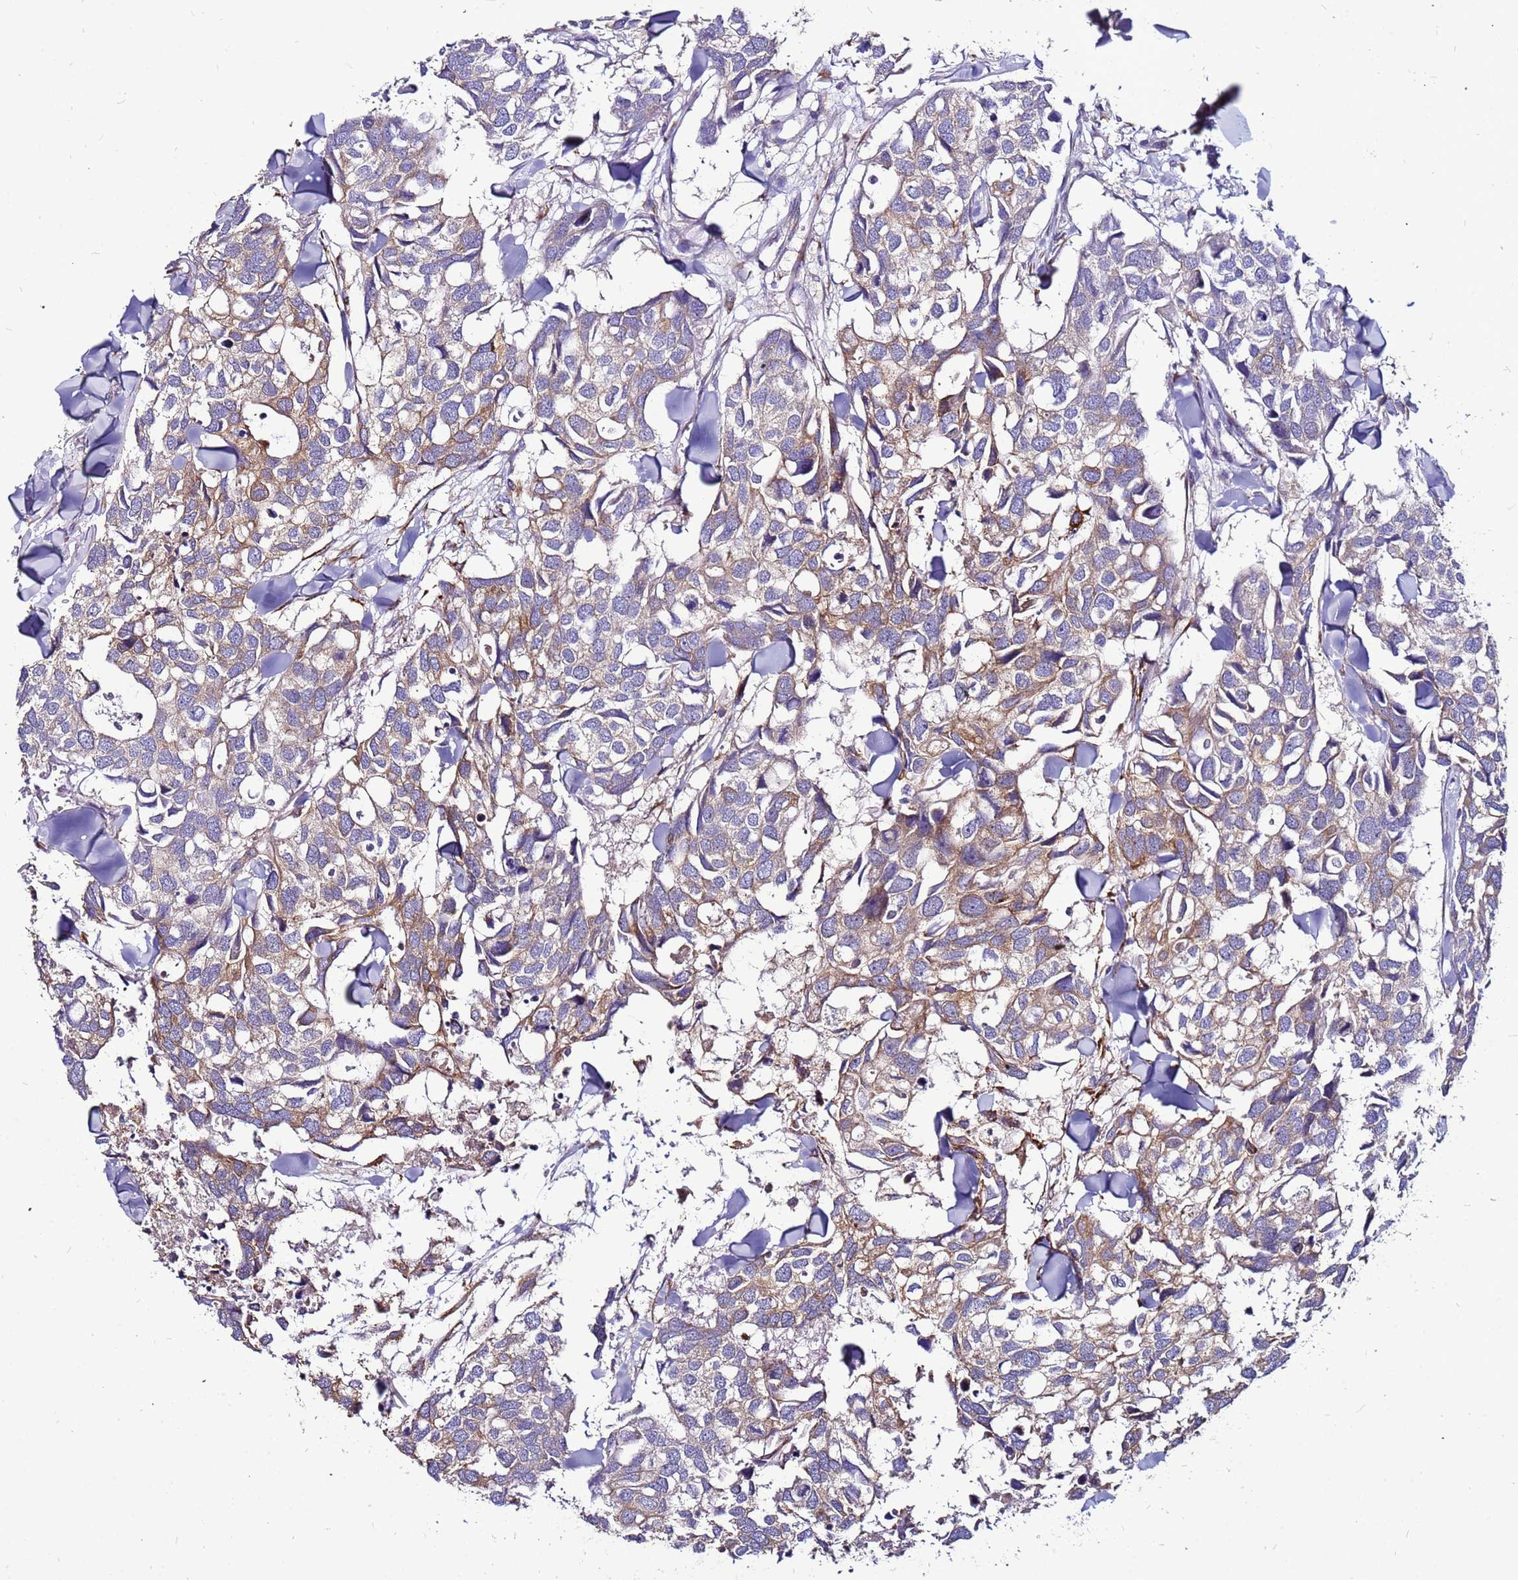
{"staining": {"intensity": "moderate", "quantity": "25%-75%", "location": "cytoplasmic/membranous"}, "tissue": "breast cancer", "cell_type": "Tumor cells", "image_type": "cancer", "snomed": [{"axis": "morphology", "description": "Duct carcinoma"}, {"axis": "topography", "description": "Breast"}], "caption": "Infiltrating ductal carcinoma (breast) stained with DAB (3,3'-diaminobenzidine) IHC shows medium levels of moderate cytoplasmic/membranous expression in about 25%-75% of tumor cells. (Stains: DAB in brown, nuclei in blue, Microscopy: brightfield microscopy at high magnification).", "gene": "SLC44A3", "patient": {"sex": "female", "age": 83}}